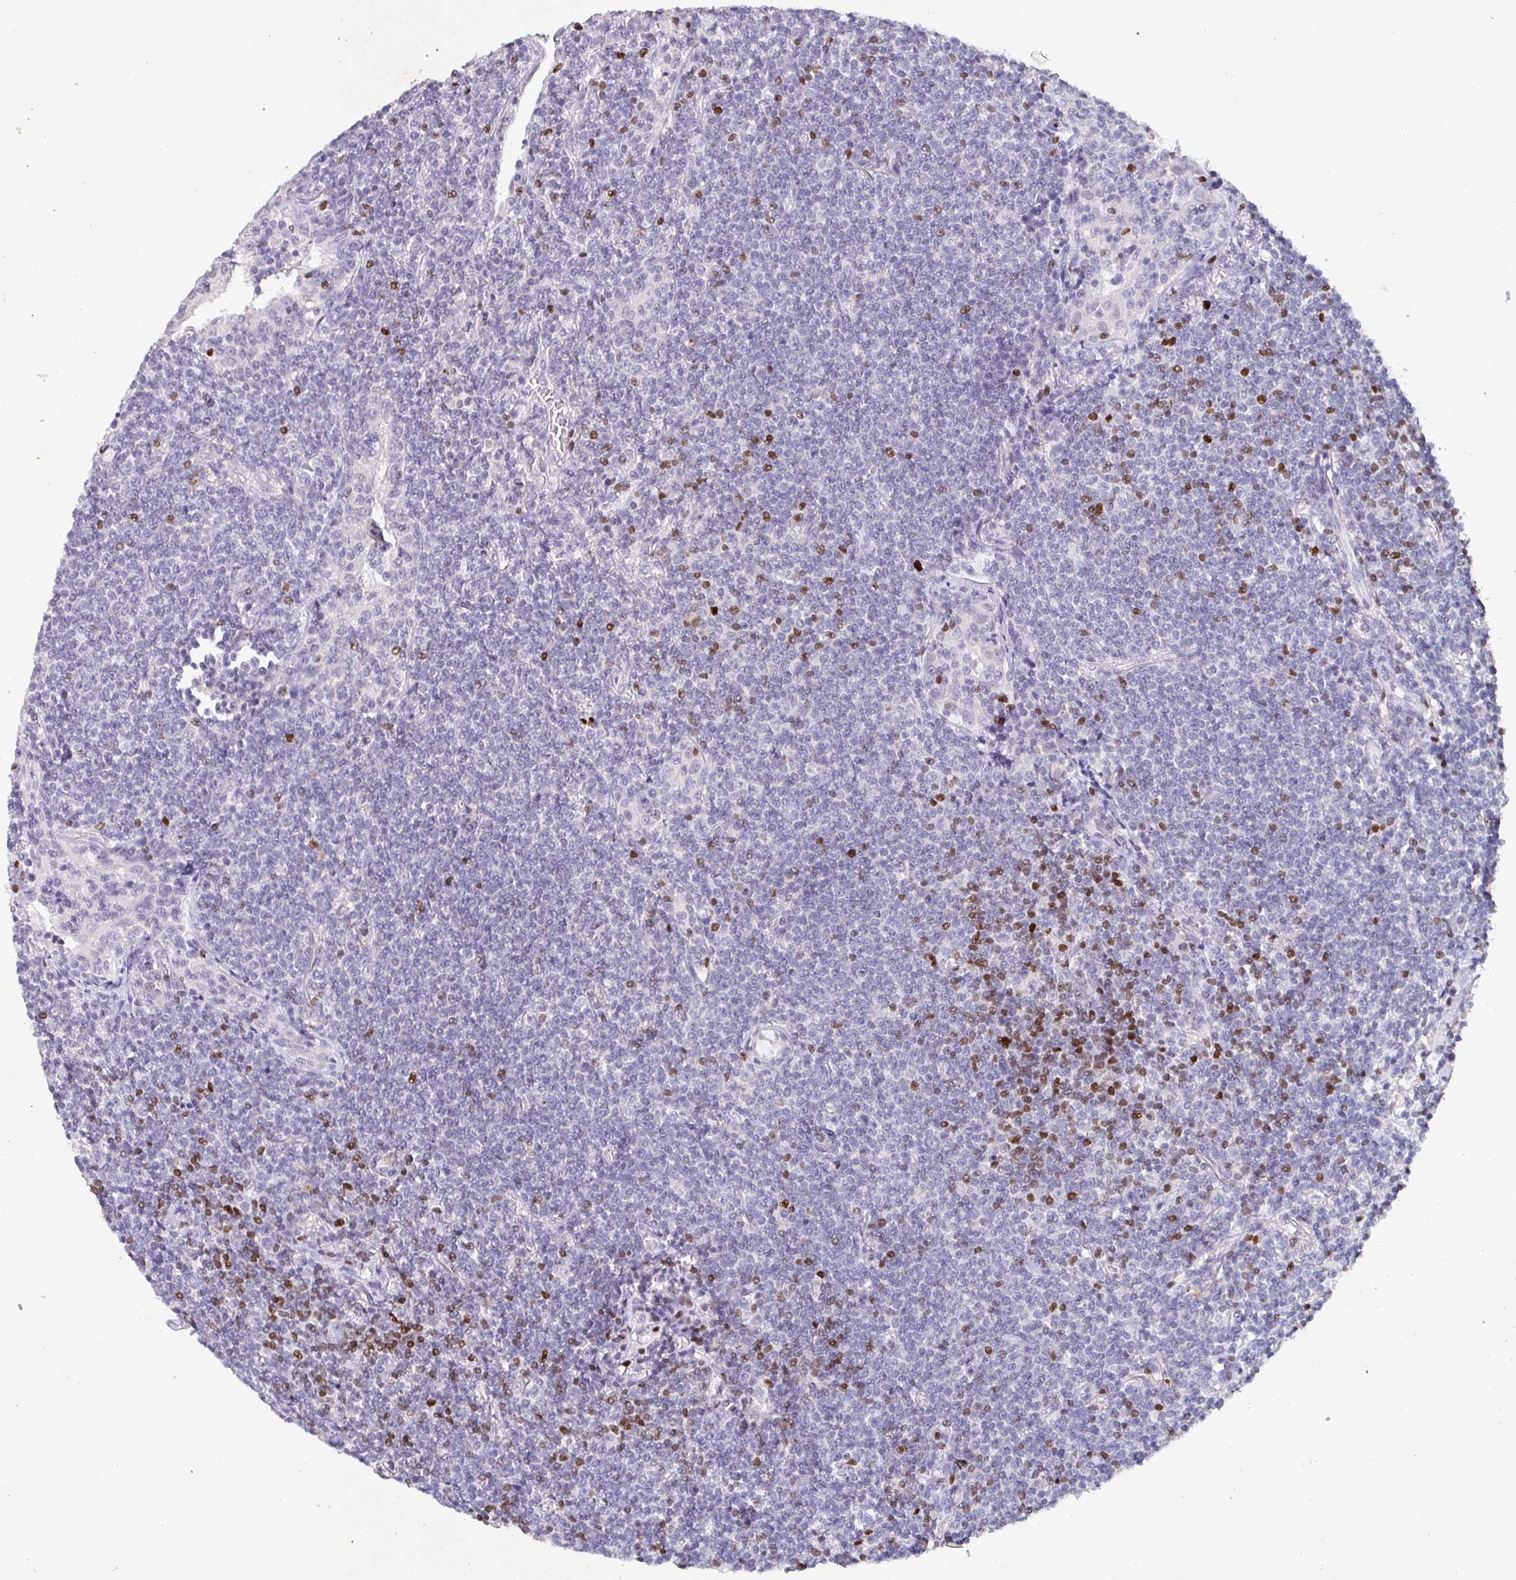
{"staining": {"intensity": "negative", "quantity": "none", "location": "none"}, "tissue": "lymphoma", "cell_type": "Tumor cells", "image_type": "cancer", "snomed": [{"axis": "morphology", "description": "Malignant lymphoma, non-Hodgkin's type, Low grade"}, {"axis": "topography", "description": "Lung"}], "caption": "Immunohistochemical staining of human malignant lymphoma, non-Hodgkin's type (low-grade) reveals no significant expression in tumor cells. Brightfield microscopy of IHC stained with DAB (3,3'-diaminobenzidine) (brown) and hematoxylin (blue), captured at high magnification.", "gene": "SATB1", "patient": {"sex": "female", "age": 71}}